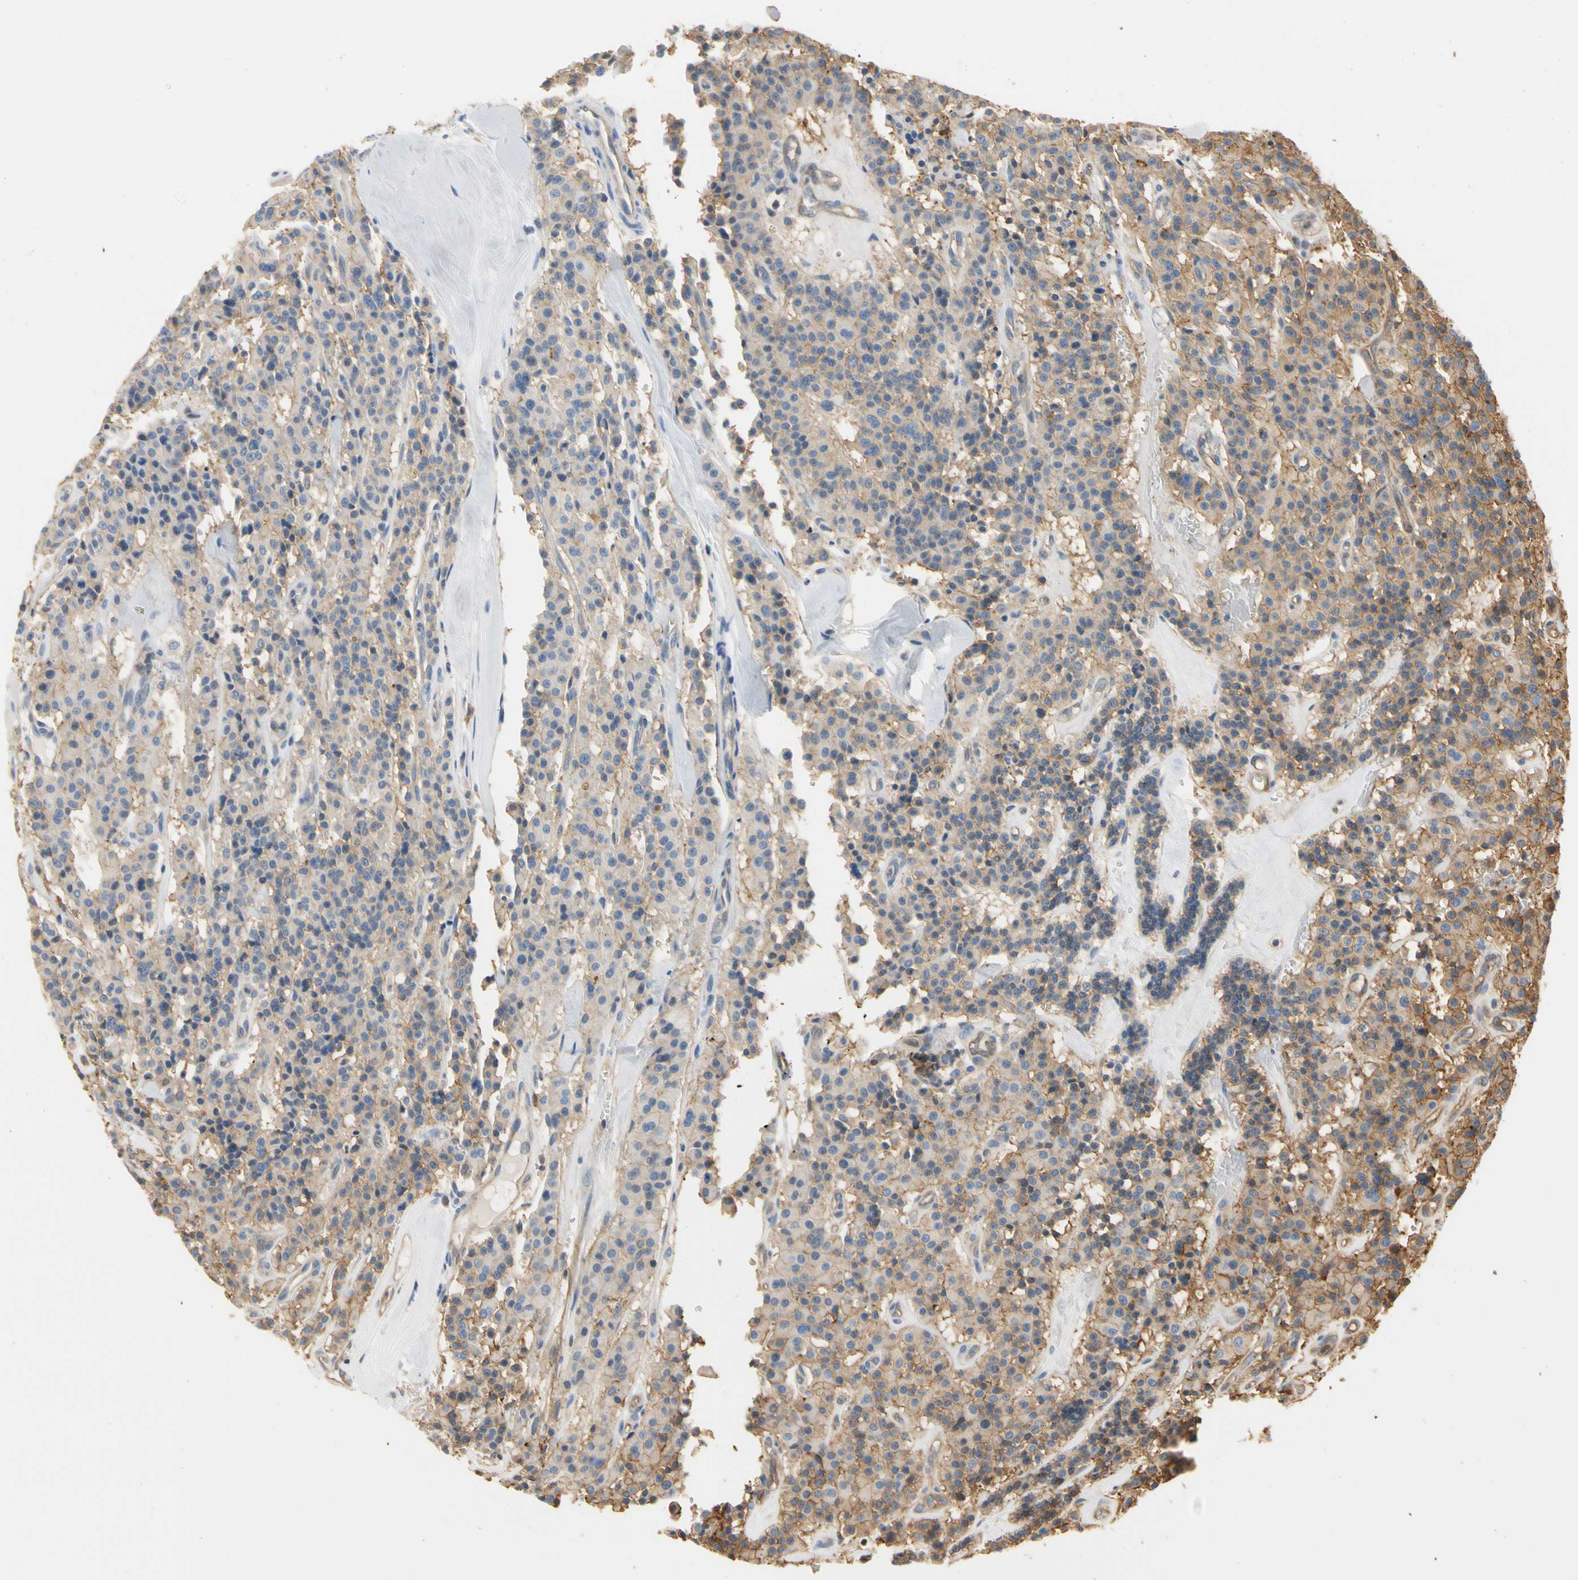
{"staining": {"intensity": "moderate", "quantity": "<25%", "location": "cytoplasmic/membranous"}, "tissue": "carcinoid", "cell_type": "Tumor cells", "image_type": "cancer", "snomed": [{"axis": "morphology", "description": "Carcinoid, malignant, NOS"}, {"axis": "topography", "description": "Lung"}], "caption": "A photomicrograph of human malignant carcinoid stained for a protein demonstrates moderate cytoplasmic/membranous brown staining in tumor cells.", "gene": "IL1RL1", "patient": {"sex": "male", "age": 30}}